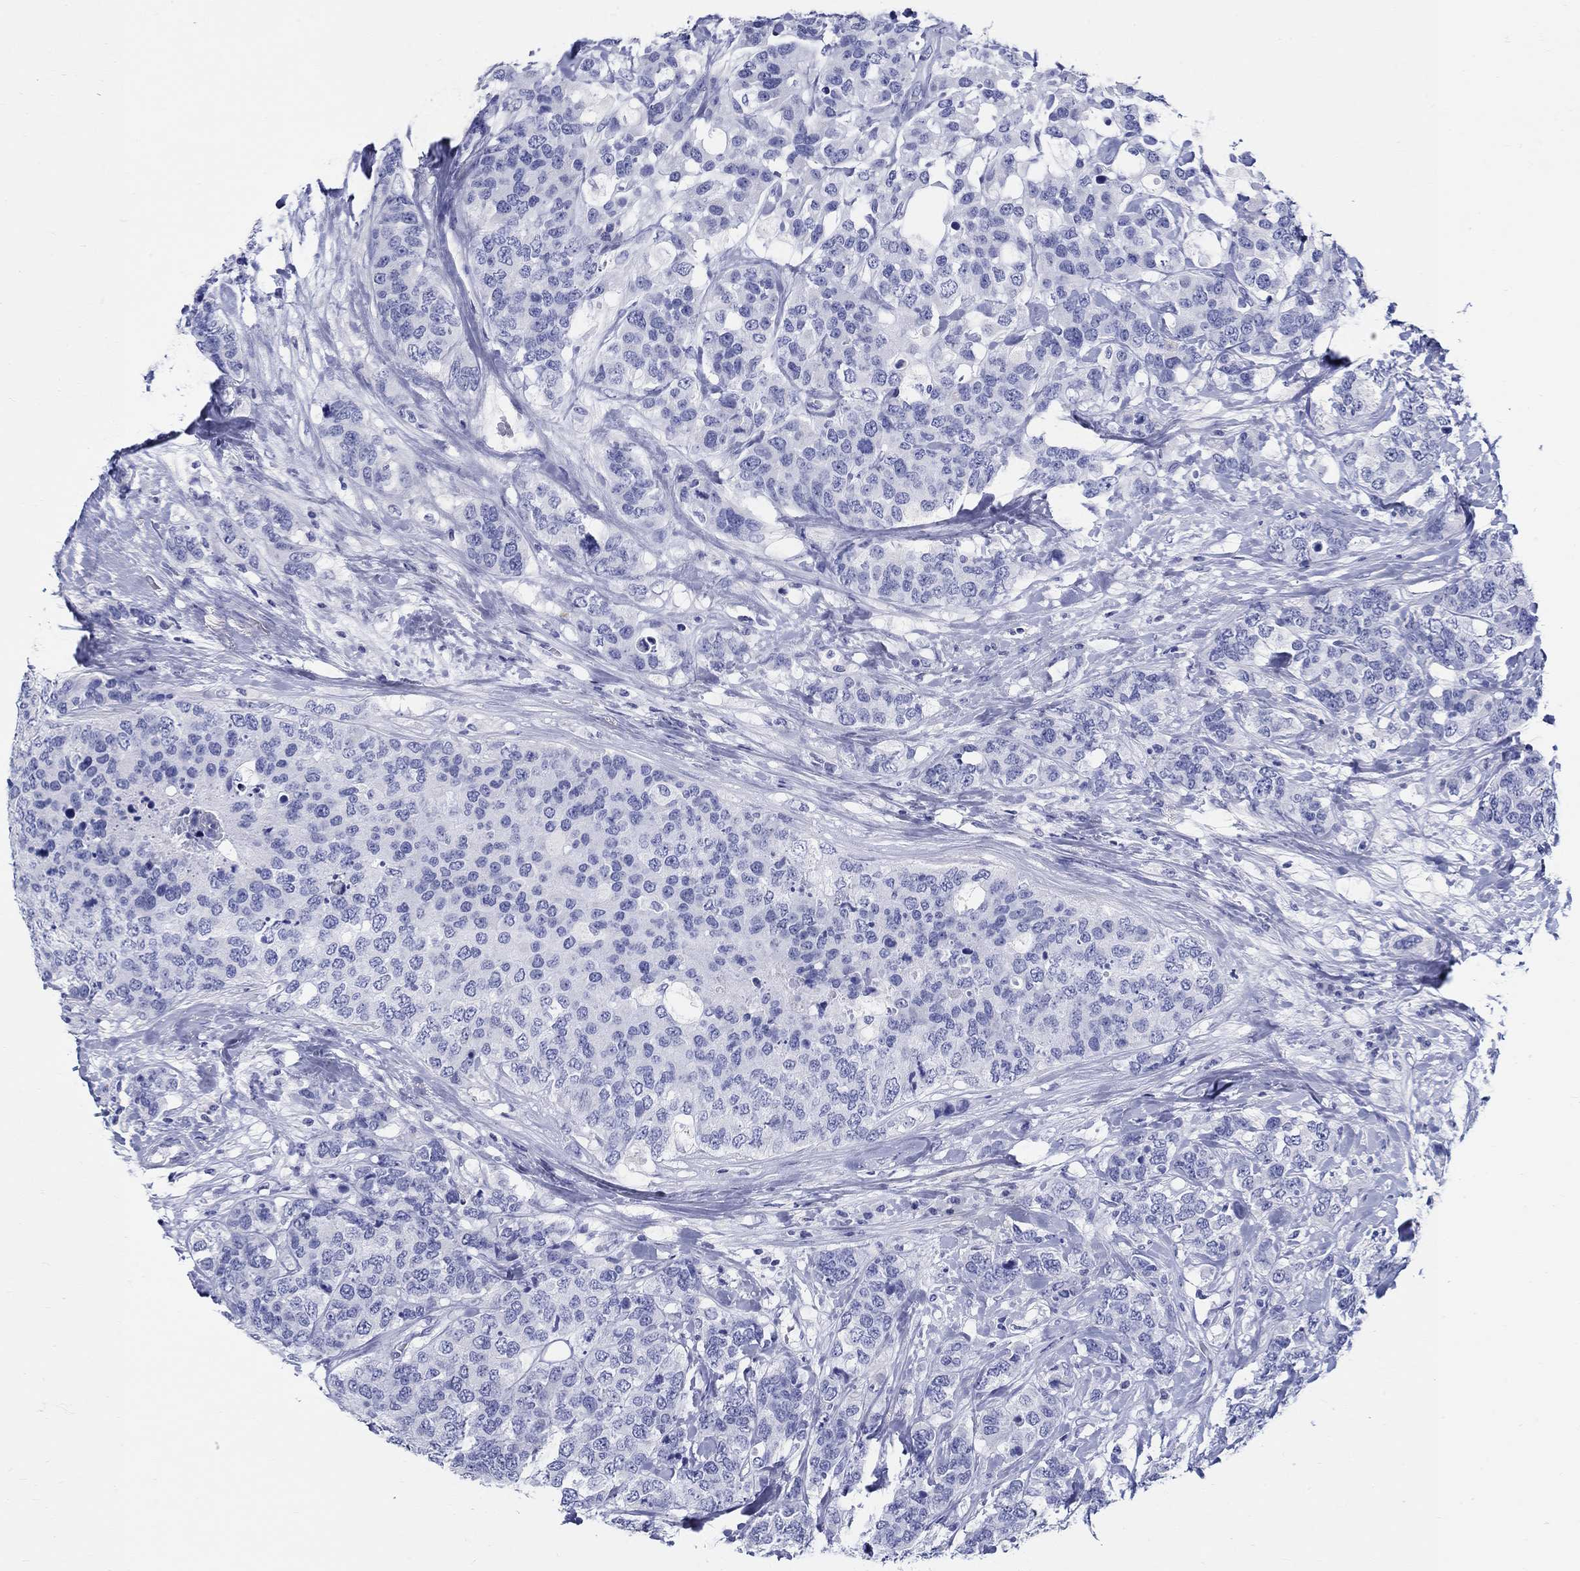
{"staining": {"intensity": "negative", "quantity": "none", "location": "none"}, "tissue": "breast cancer", "cell_type": "Tumor cells", "image_type": "cancer", "snomed": [{"axis": "morphology", "description": "Lobular carcinoma"}, {"axis": "topography", "description": "Breast"}], "caption": "A micrograph of breast lobular carcinoma stained for a protein demonstrates no brown staining in tumor cells.", "gene": "CRYGS", "patient": {"sex": "female", "age": 59}}